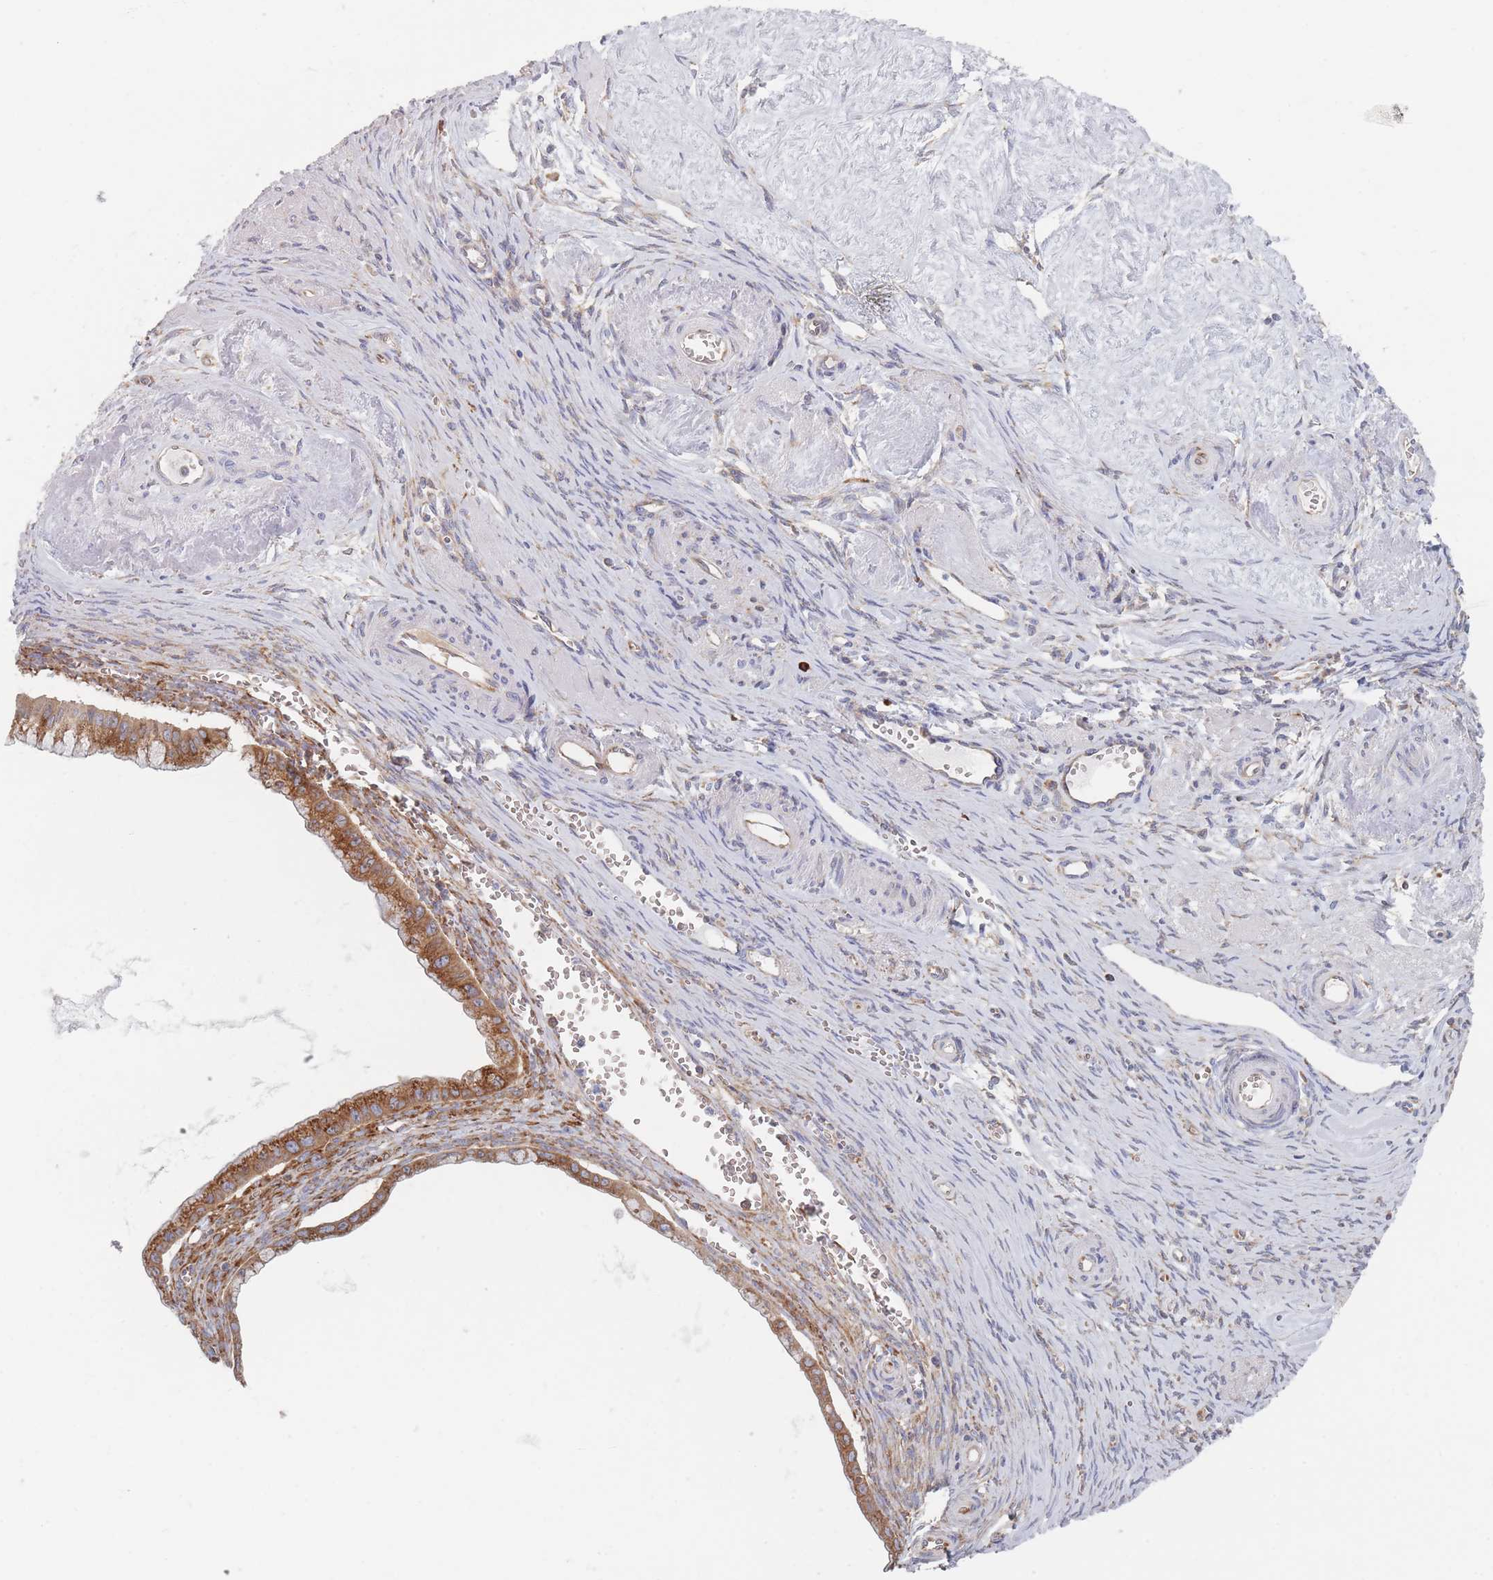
{"staining": {"intensity": "moderate", "quantity": ">75%", "location": "cytoplasmic/membranous"}, "tissue": "ovarian cancer", "cell_type": "Tumor cells", "image_type": "cancer", "snomed": [{"axis": "morphology", "description": "Cystadenocarcinoma, mucinous, NOS"}, {"axis": "topography", "description": "Ovary"}], "caption": "Immunohistochemistry (DAB) staining of human ovarian cancer (mucinous cystadenocarcinoma) shows moderate cytoplasmic/membranous protein staining in approximately >75% of tumor cells.", "gene": "EEF1B2", "patient": {"sex": "female", "age": 59}}